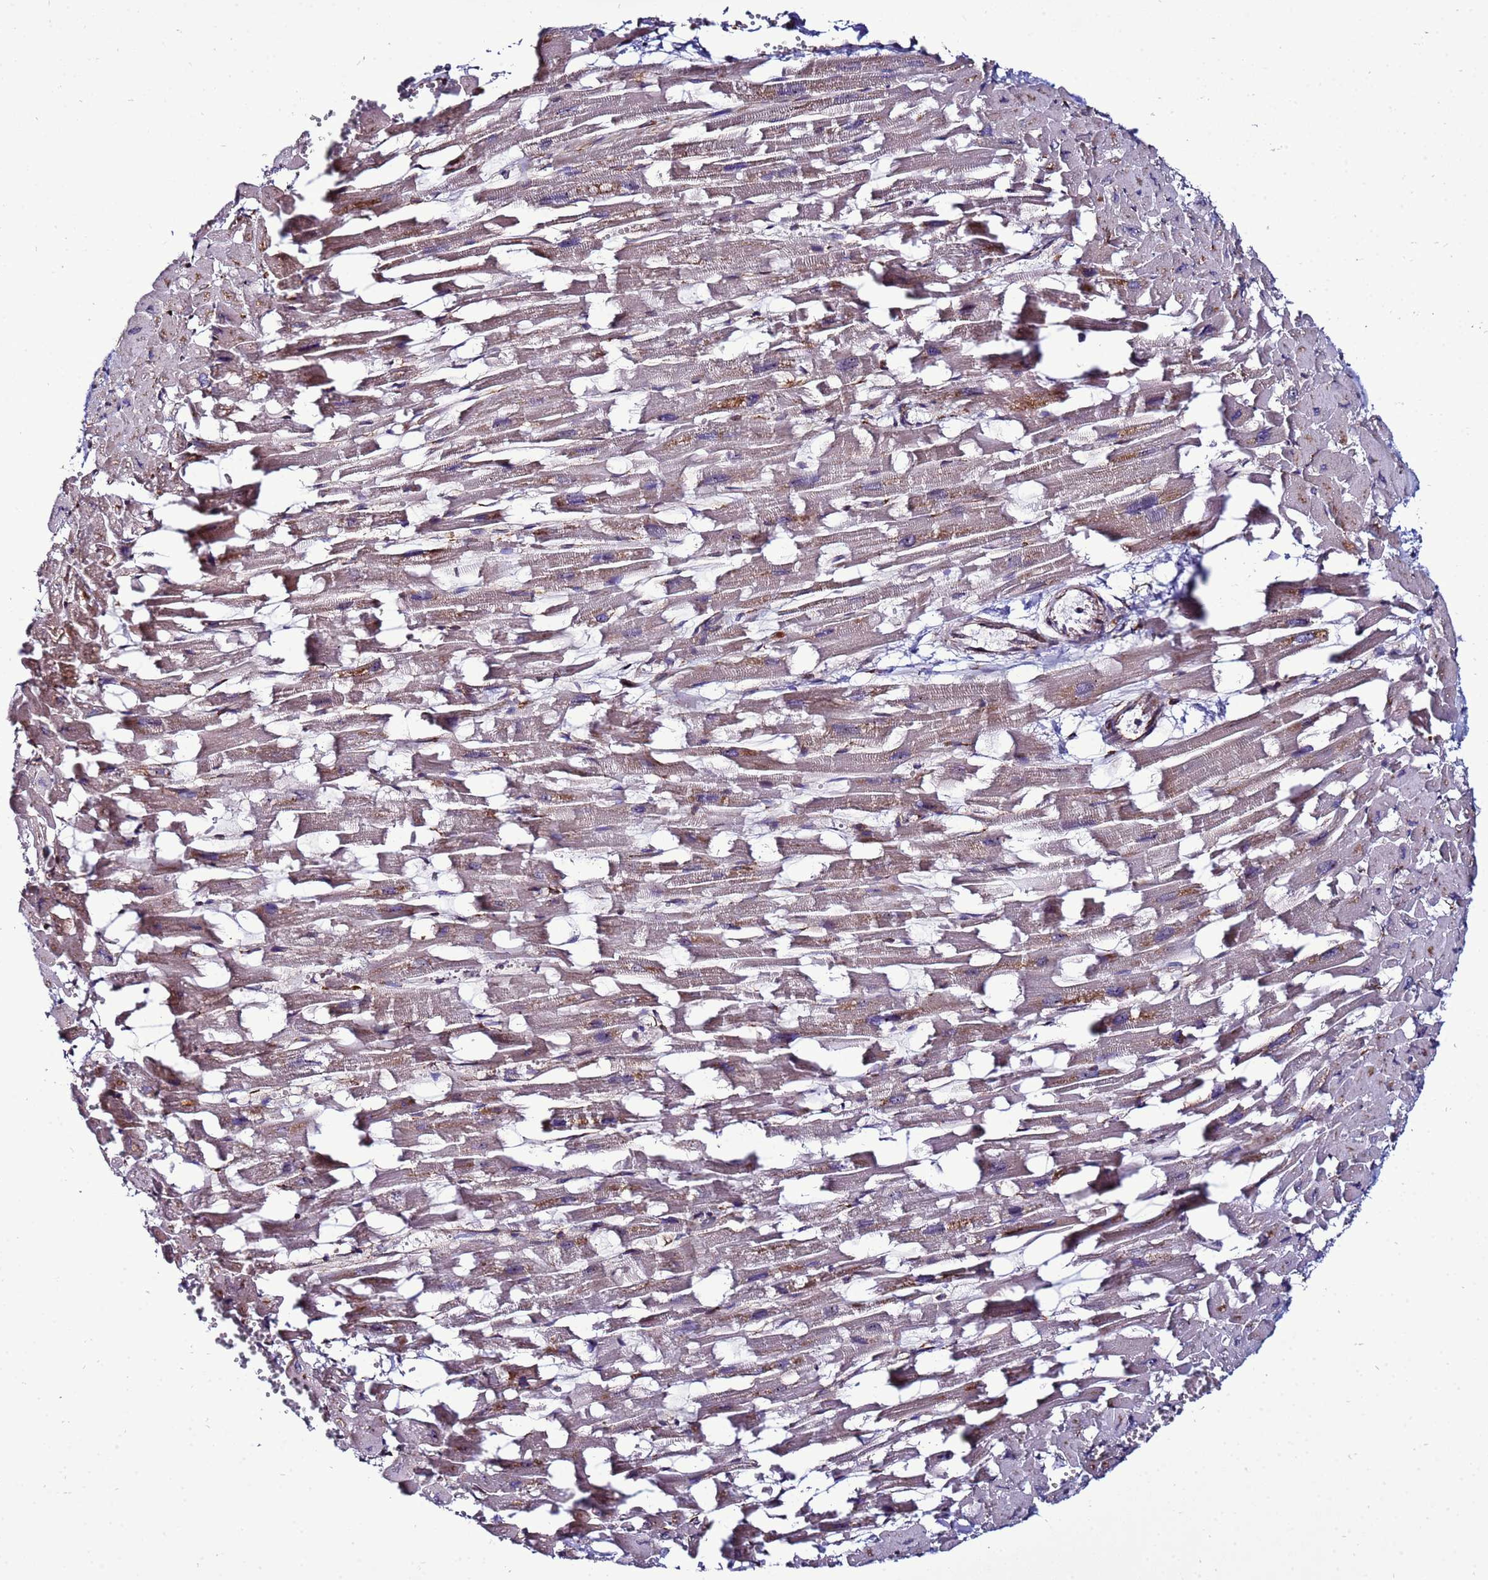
{"staining": {"intensity": "weak", "quantity": "25%-75%", "location": "cytoplasmic/membranous"}, "tissue": "heart muscle", "cell_type": "Cardiomyocytes", "image_type": "normal", "snomed": [{"axis": "morphology", "description": "Normal tissue, NOS"}, {"axis": "topography", "description": "Heart"}], "caption": "Cardiomyocytes exhibit low levels of weak cytoplasmic/membranous positivity in approximately 25%-75% of cells in benign human heart muscle. The protein of interest is shown in brown color, while the nuclei are stained blue.", "gene": "NOL8", "patient": {"sex": "female", "age": 64}}